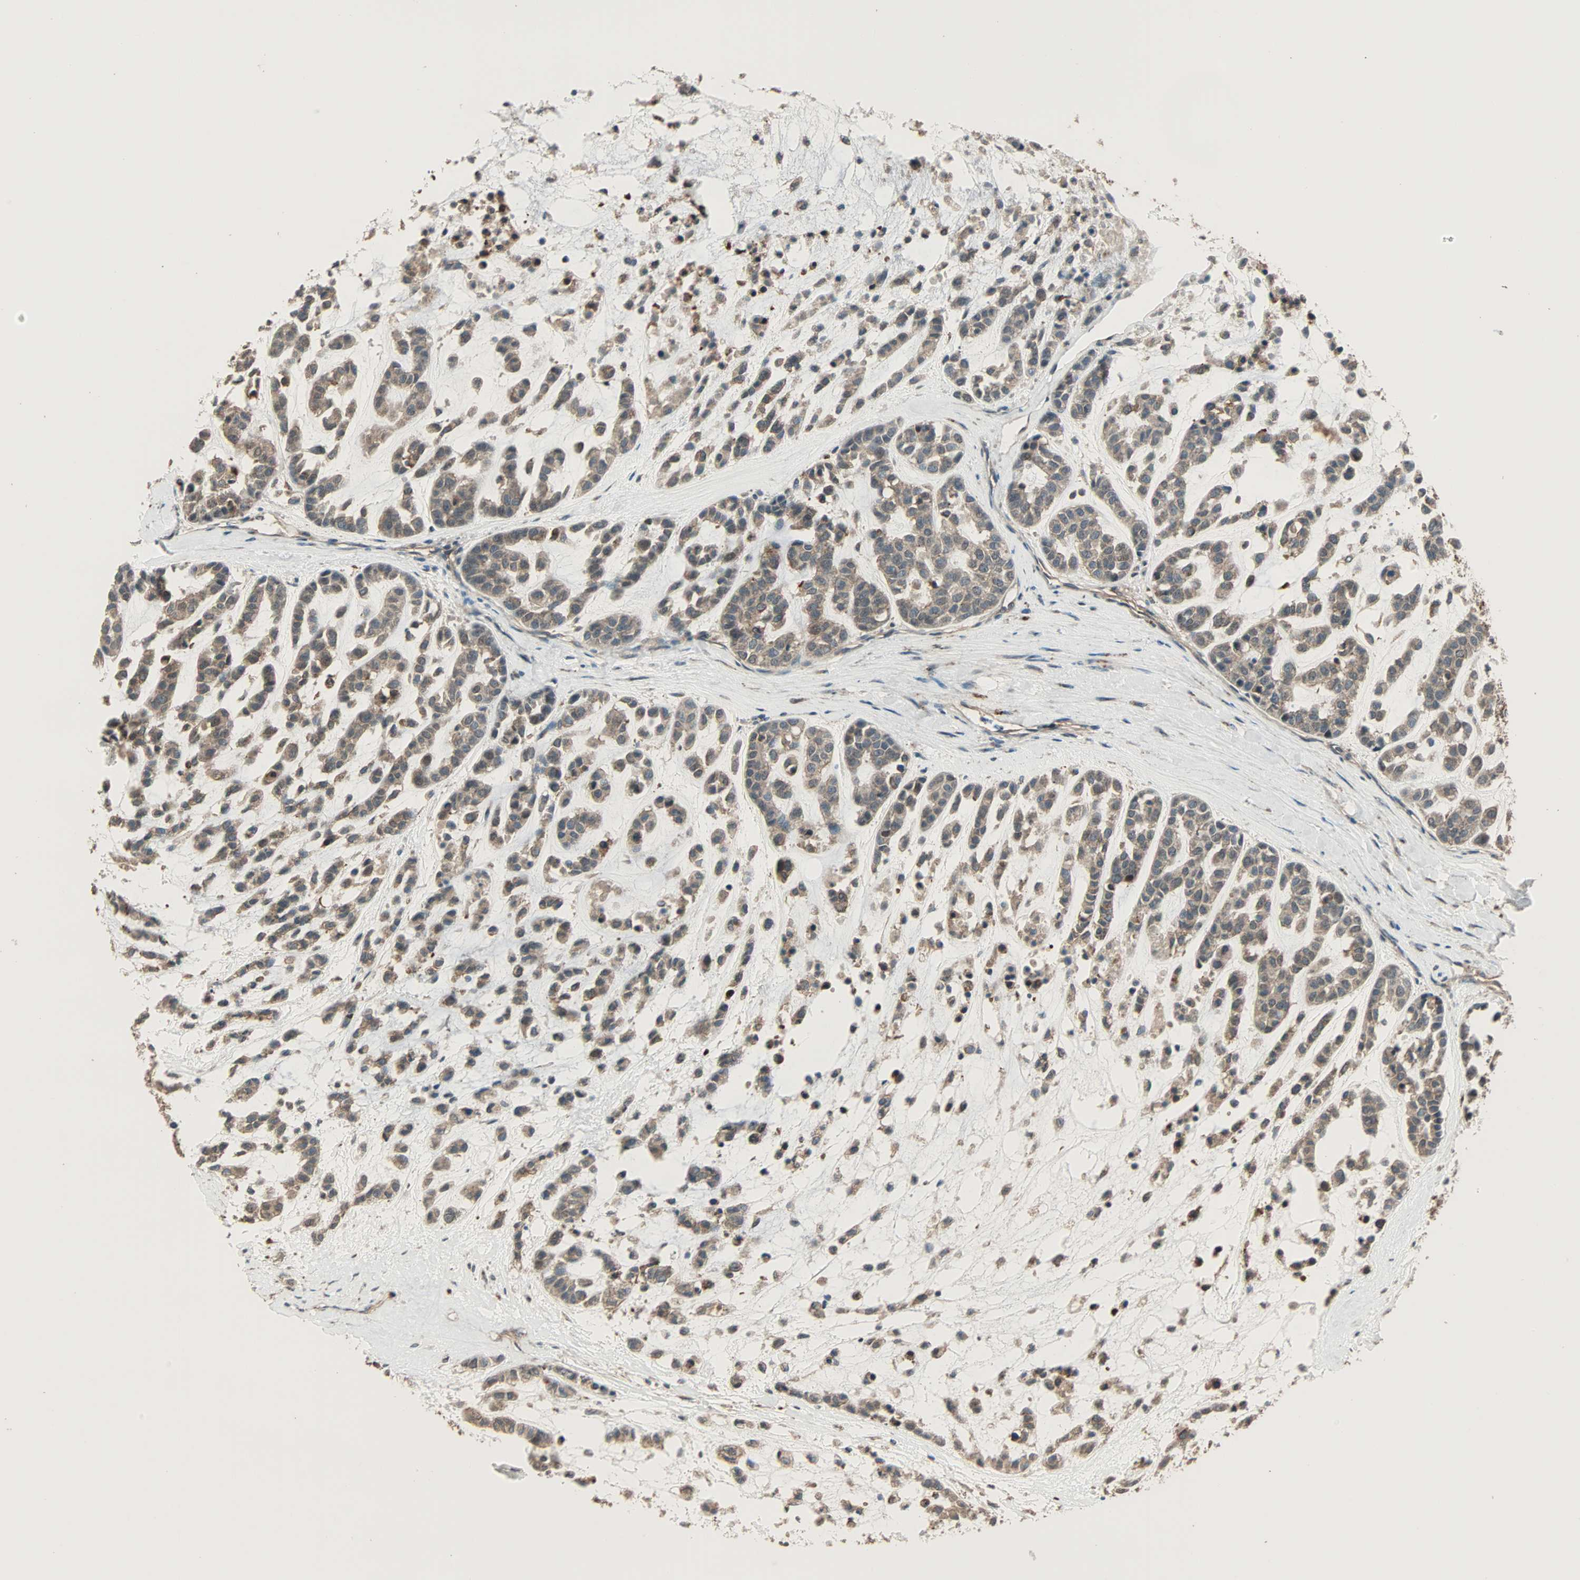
{"staining": {"intensity": "weak", "quantity": ">75%", "location": "cytoplasmic/membranous"}, "tissue": "head and neck cancer", "cell_type": "Tumor cells", "image_type": "cancer", "snomed": [{"axis": "morphology", "description": "Adenocarcinoma, NOS"}, {"axis": "morphology", "description": "Adenoma, NOS"}, {"axis": "topography", "description": "Head-Neck"}], "caption": "An immunohistochemistry (IHC) photomicrograph of tumor tissue is shown. Protein staining in brown shows weak cytoplasmic/membranous positivity in head and neck cancer within tumor cells.", "gene": "MAP3K21", "patient": {"sex": "female", "age": 55}}